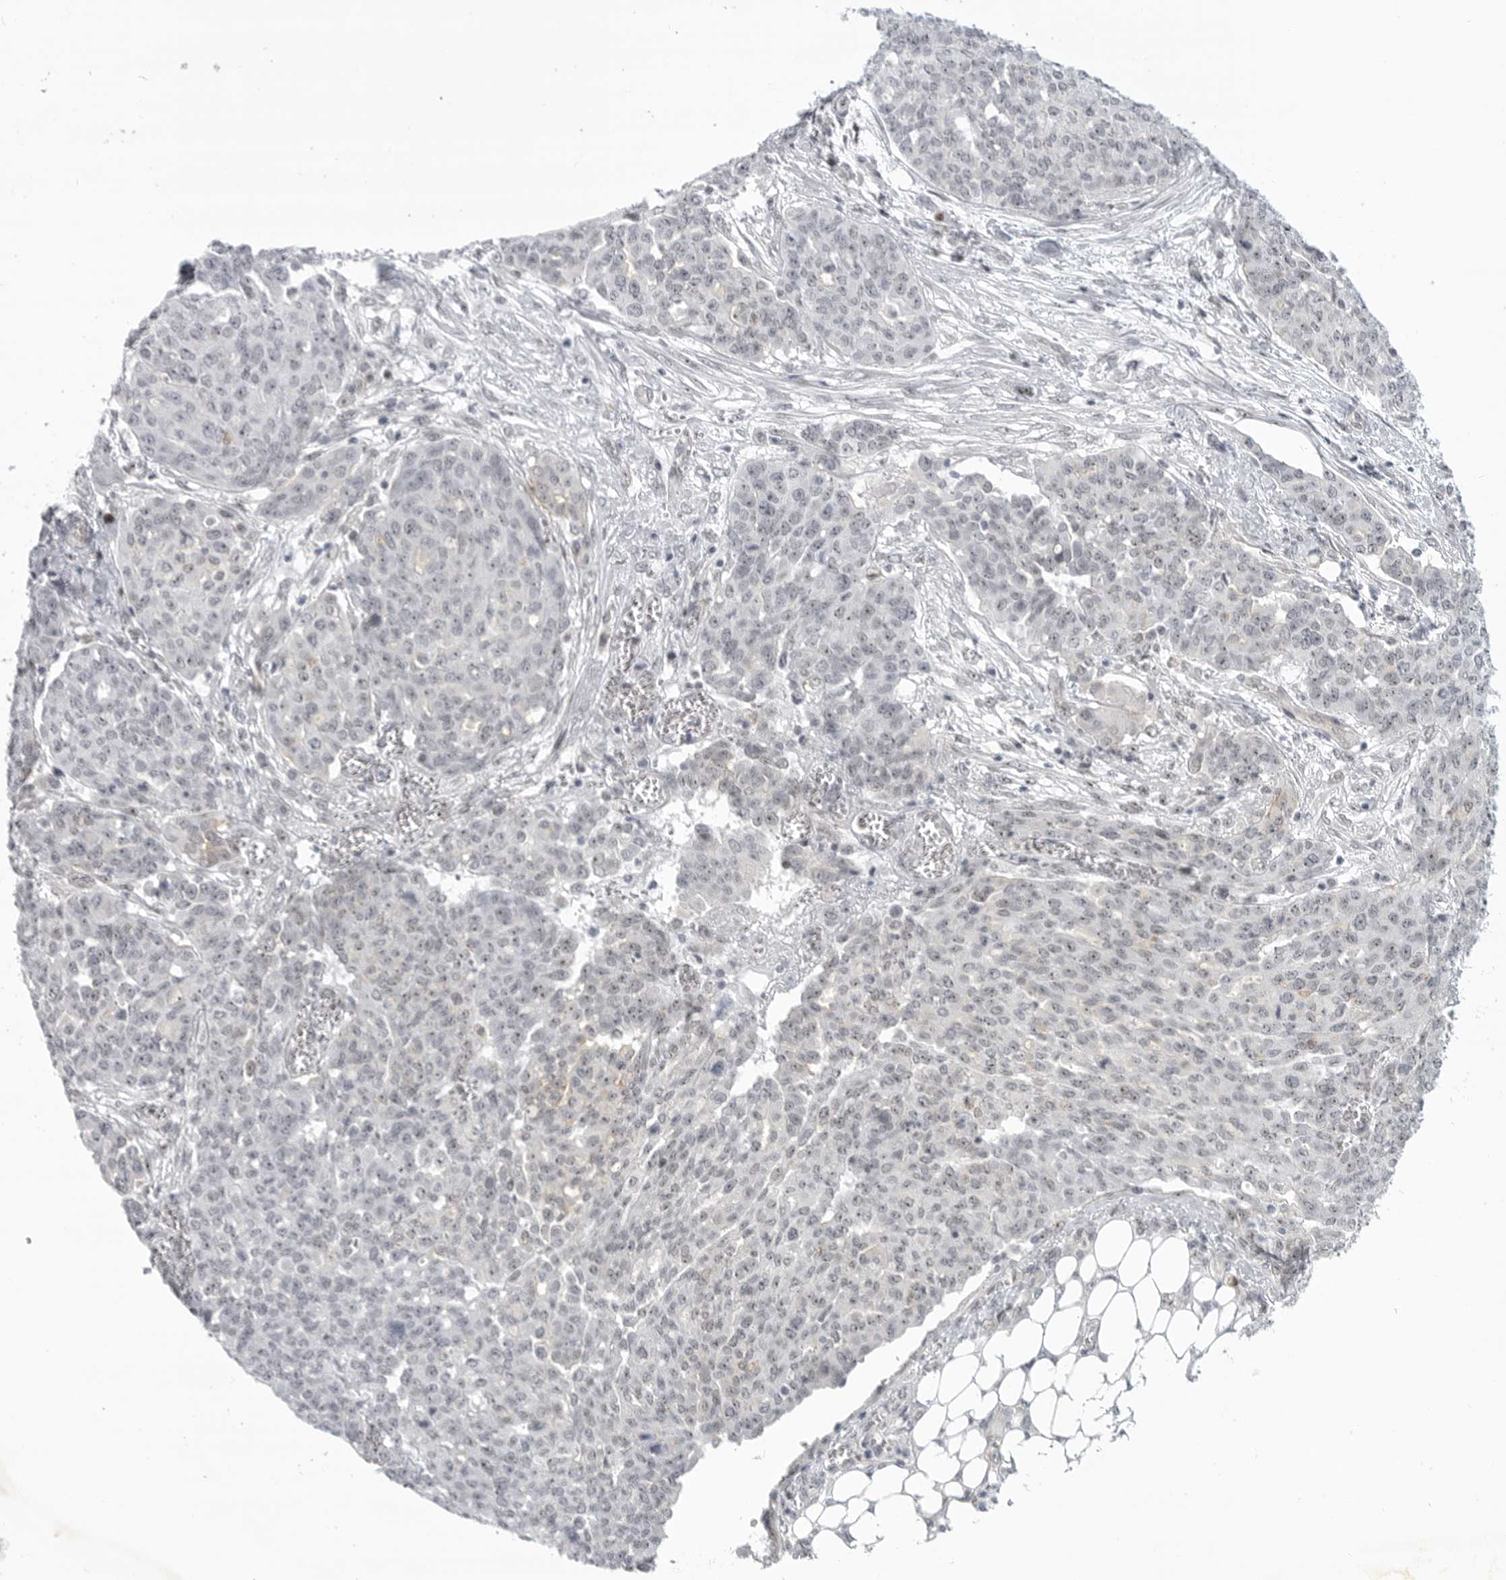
{"staining": {"intensity": "weak", "quantity": "<25%", "location": "nuclear"}, "tissue": "ovarian cancer", "cell_type": "Tumor cells", "image_type": "cancer", "snomed": [{"axis": "morphology", "description": "Cystadenocarcinoma, serous, NOS"}, {"axis": "topography", "description": "Soft tissue"}, {"axis": "topography", "description": "Ovary"}], "caption": "Immunohistochemistry of ovarian cancer exhibits no staining in tumor cells.", "gene": "CEP295NL", "patient": {"sex": "female", "age": 57}}